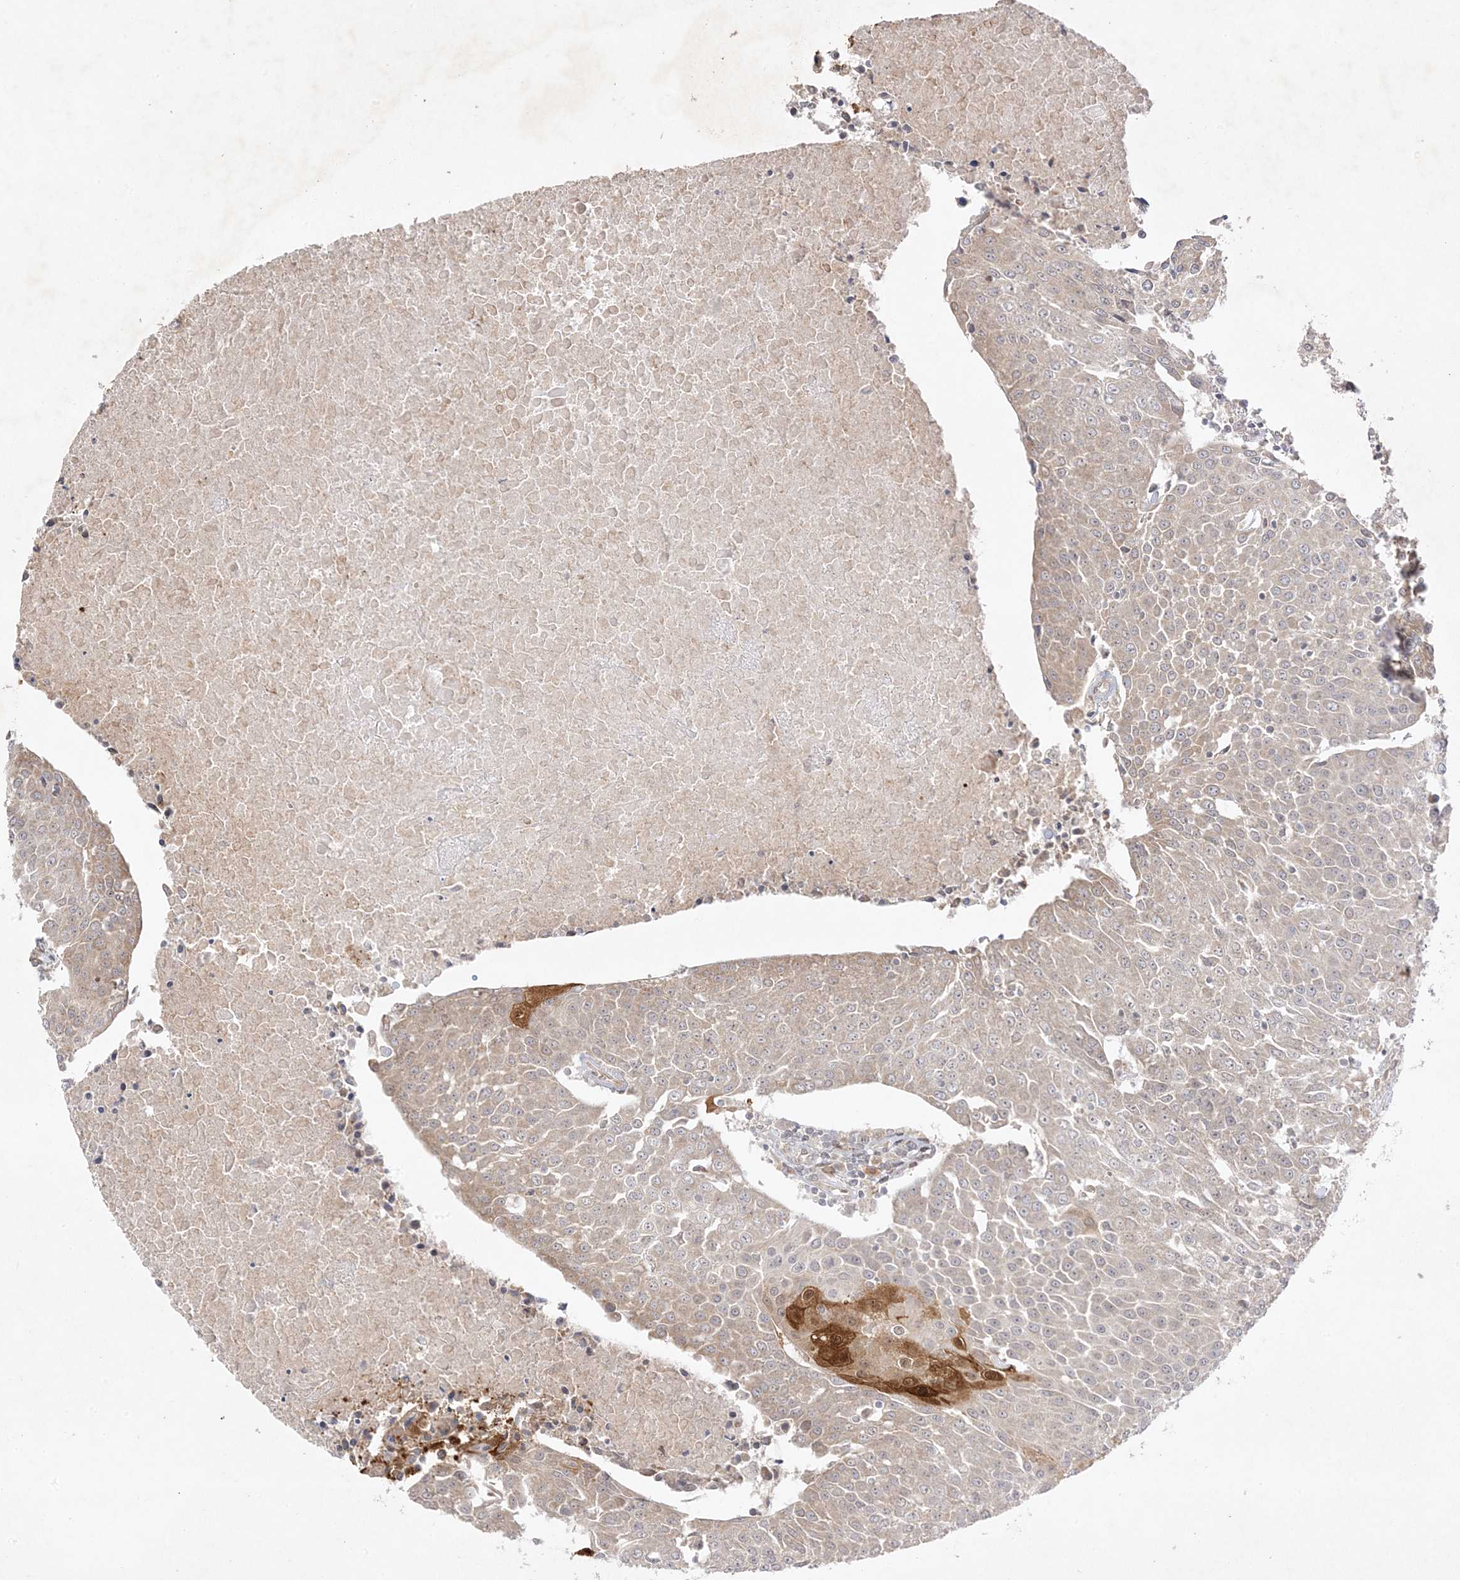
{"staining": {"intensity": "weak", "quantity": ">75%", "location": "cytoplasmic/membranous"}, "tissue": "urothelial cancer", "cell_type": "Tumor cells", "image_type": "cancer", "snomed": [{"axis": "morphology", "description": "Urothelial carcinoma, High grade"}, {"axis": "topography", "description": "Urinary bladder"}], "caption": "DAB (3,3'-diaminobenzidine) immunohistochemical staining of high-grade urothelial carcinoma displays weak cytoplasmic/membranous protein positivity in about >75% of tumor cells. Ihc stains the protein of interest in brown and the nuclei are stained blue.", "gene": "C2CD2", "patient": {"sex": "female", "age": 85}}